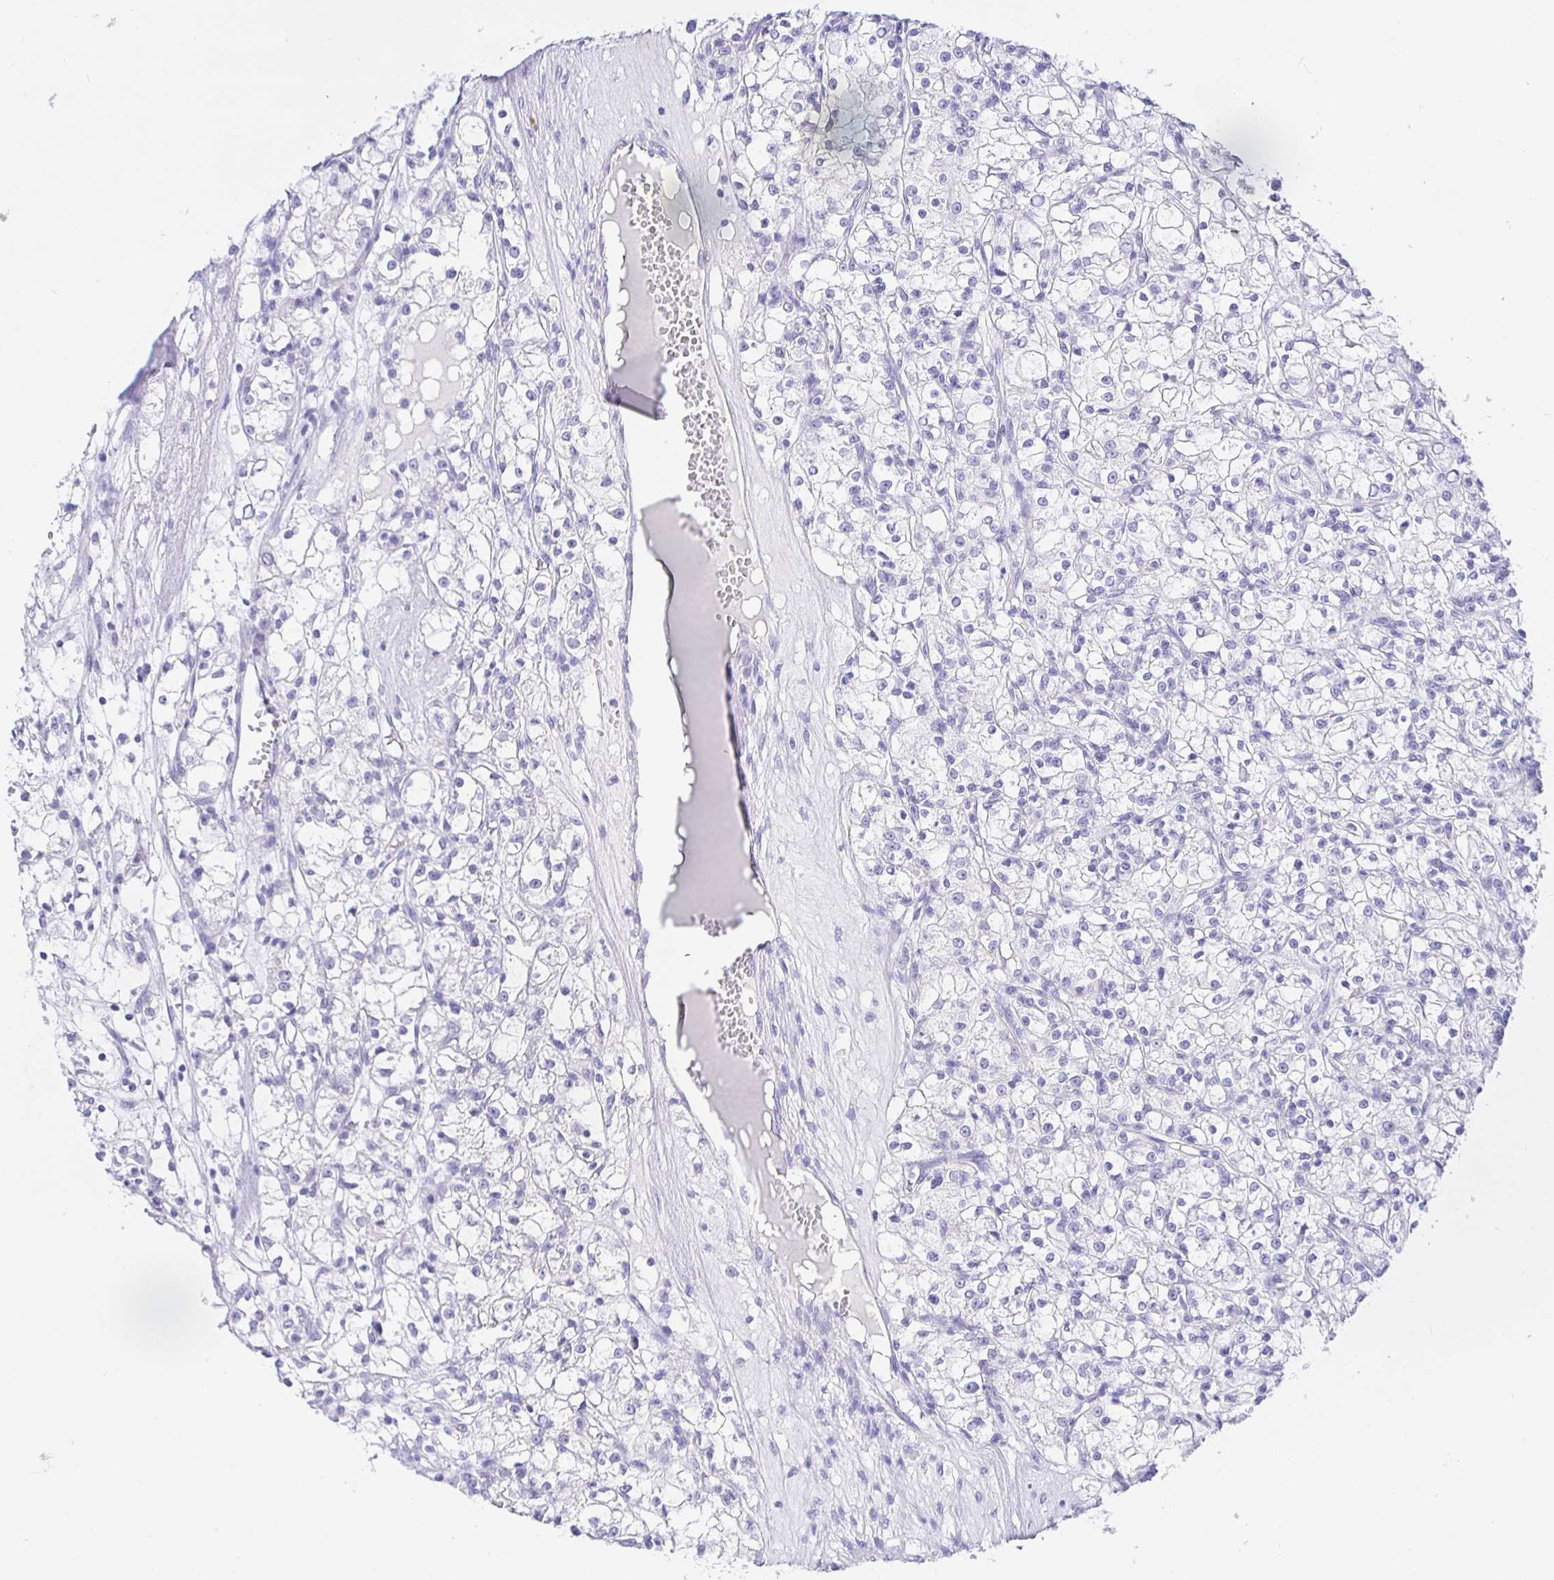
{"staining": {"intensity": "negative", "quantity": "none", "location": "none"}, "tissue": "renal cancer", "cell_type": "Tumor cells", "image_type": "cancer", "snomed": [{"axis": "morphology", "description": "Adenocarcinoma, NOS"}, {"axis": "topography", "description": "Kidney"}], "caption": "DAB immunohistochemical staining of human renal cancer reveals no significant staining in tumor cells.", "gene": "EZHIP", "patient": {"sex": "female", "age": 59}}